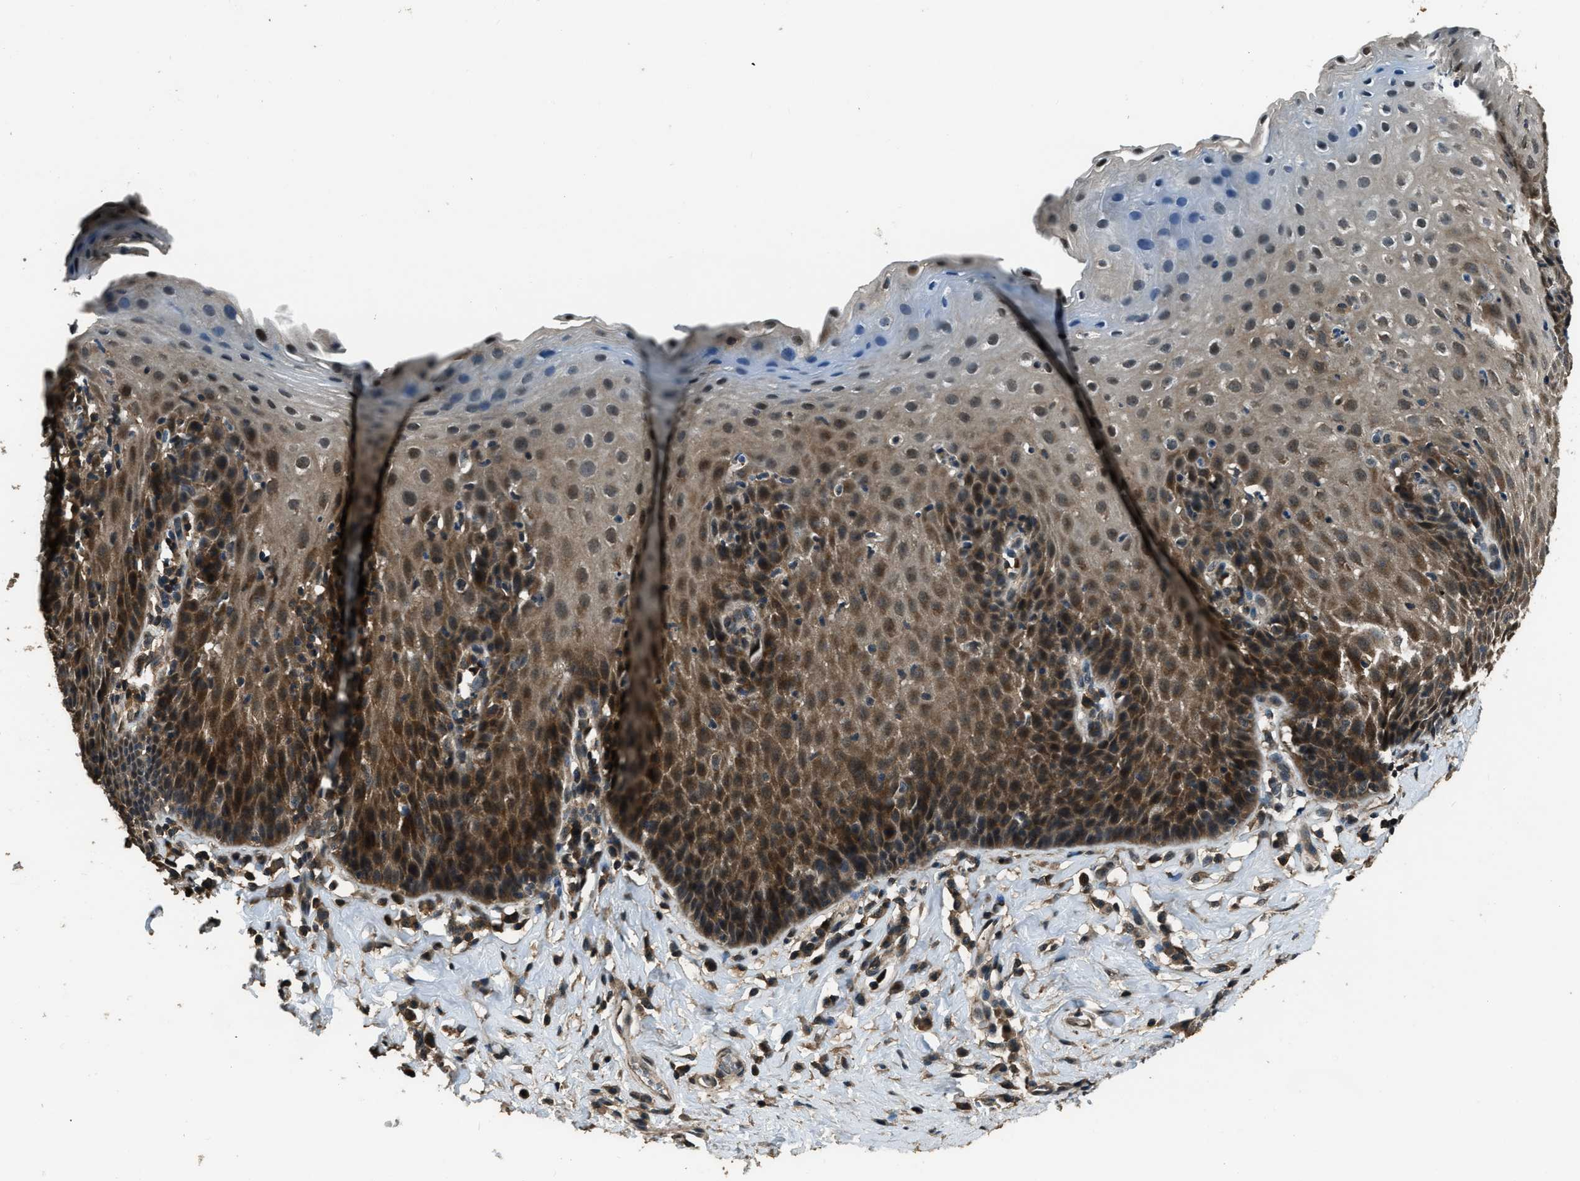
{"staining": {"intensity": "strong", "quantity": ">75%", "location": "cytoplasmic/membranous,nuclear"}, "tissue": "esophagus", "cell_type": "Squamous epithelial cells", "image_type": "normal", "snomed": [{"axis": "morphology", "description": "Normal tissue, NOS"}, {"axis": "topography", "description": "Esophagus"}], "caption": "IHC (DAB (3,3'-diaminobenzidine)) staining of benign human esophagus exhibits strong cytoplasmic/membranous,nuclear protein staining in about >75% of squamous epithelial cells.", "gene": "NUDCD3", "patient": {"sex": "female", "age": 61}}